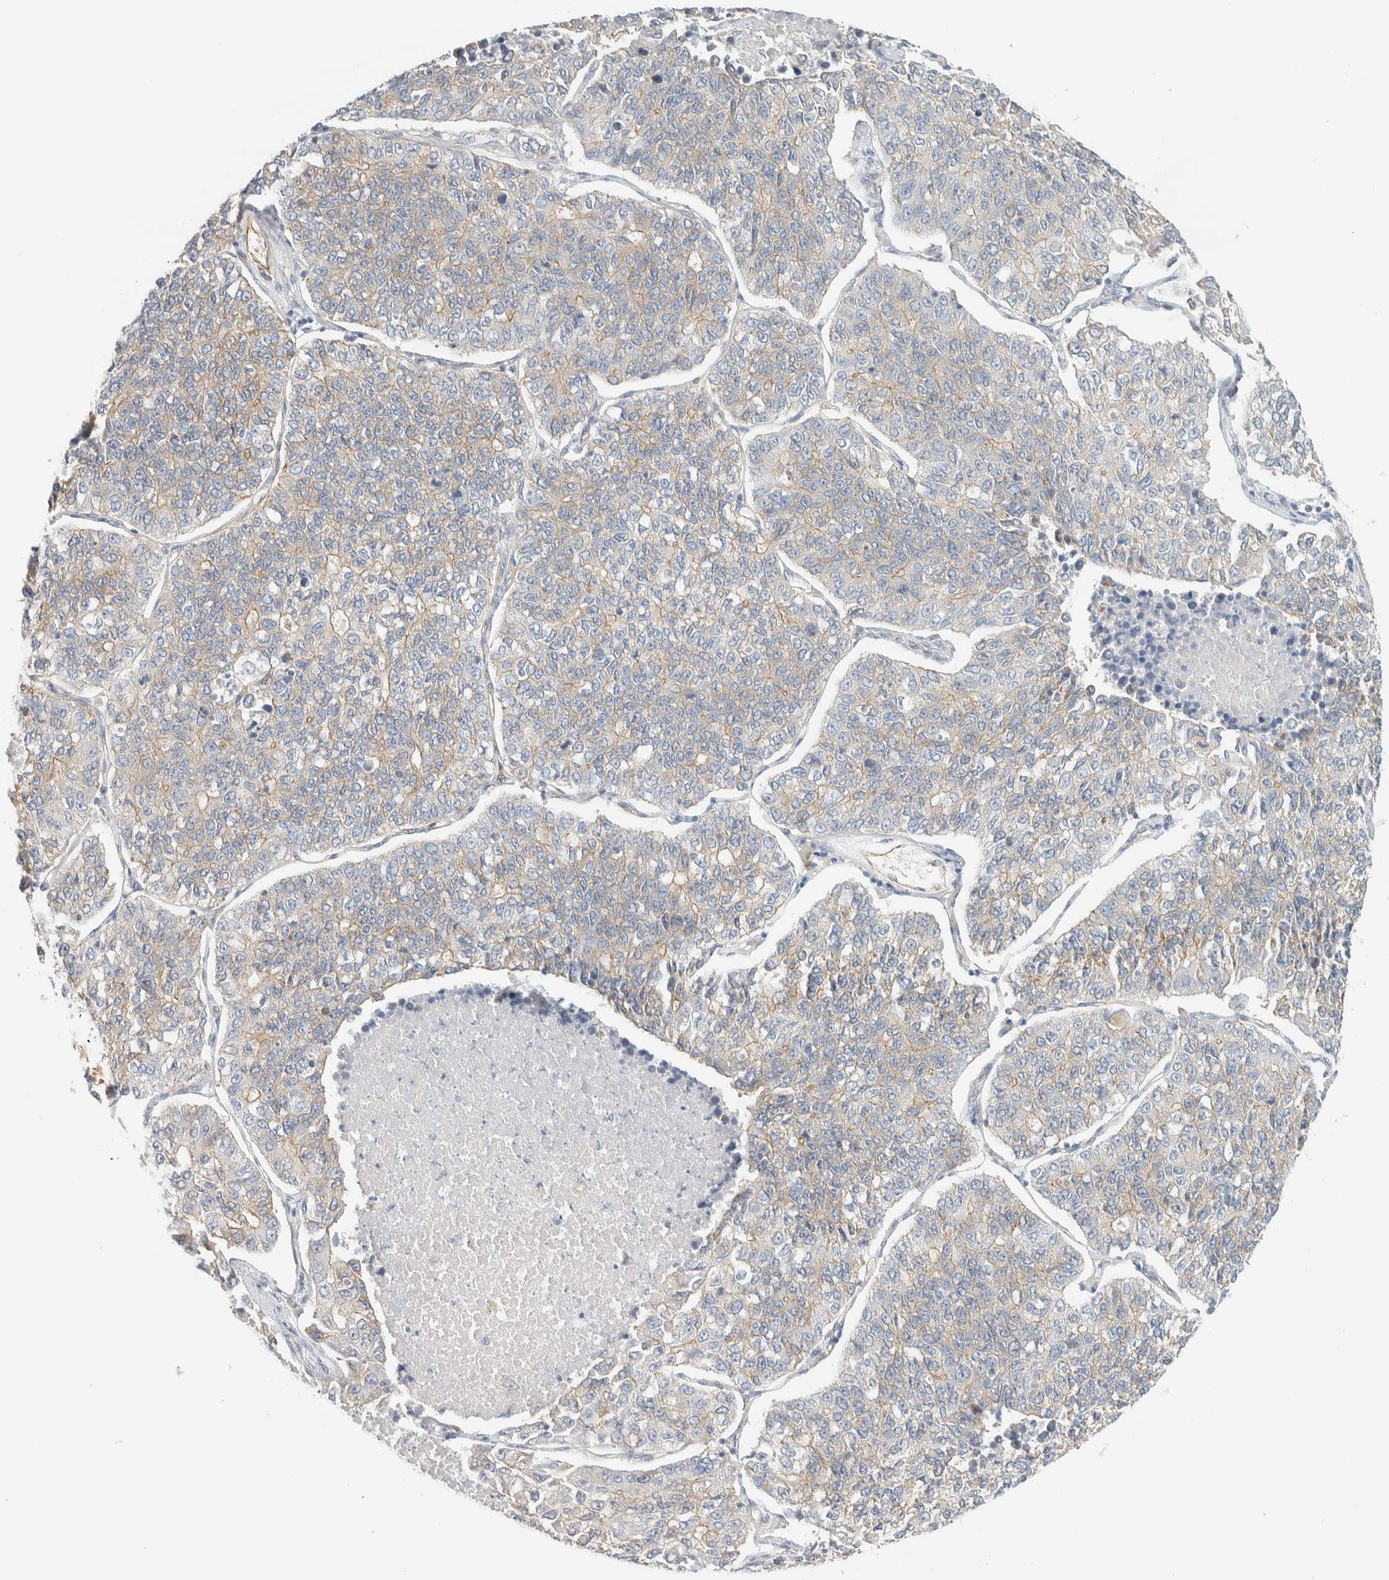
{"staining": {"intensity": "weak", "quantity": "<25%", "location": "cytoplasmic/membranous"}, "tissue": "lung cancer", "cell_type": "Tumor cells", "image_type": "cancer", "snomed": [{"axis": "morphology", "description": "Adenocarcinoma, NOS"}, {"axis": "topography", "description": "Lung"}], "caption": "Immunohistochemistry (IHC) micrograph of lung adenocarcinoma stained for a protein (brown), which demonstrates no staining in tumor cells.", "gene": "LIMA1", "patient": {"sex": "male", "age": 49}}